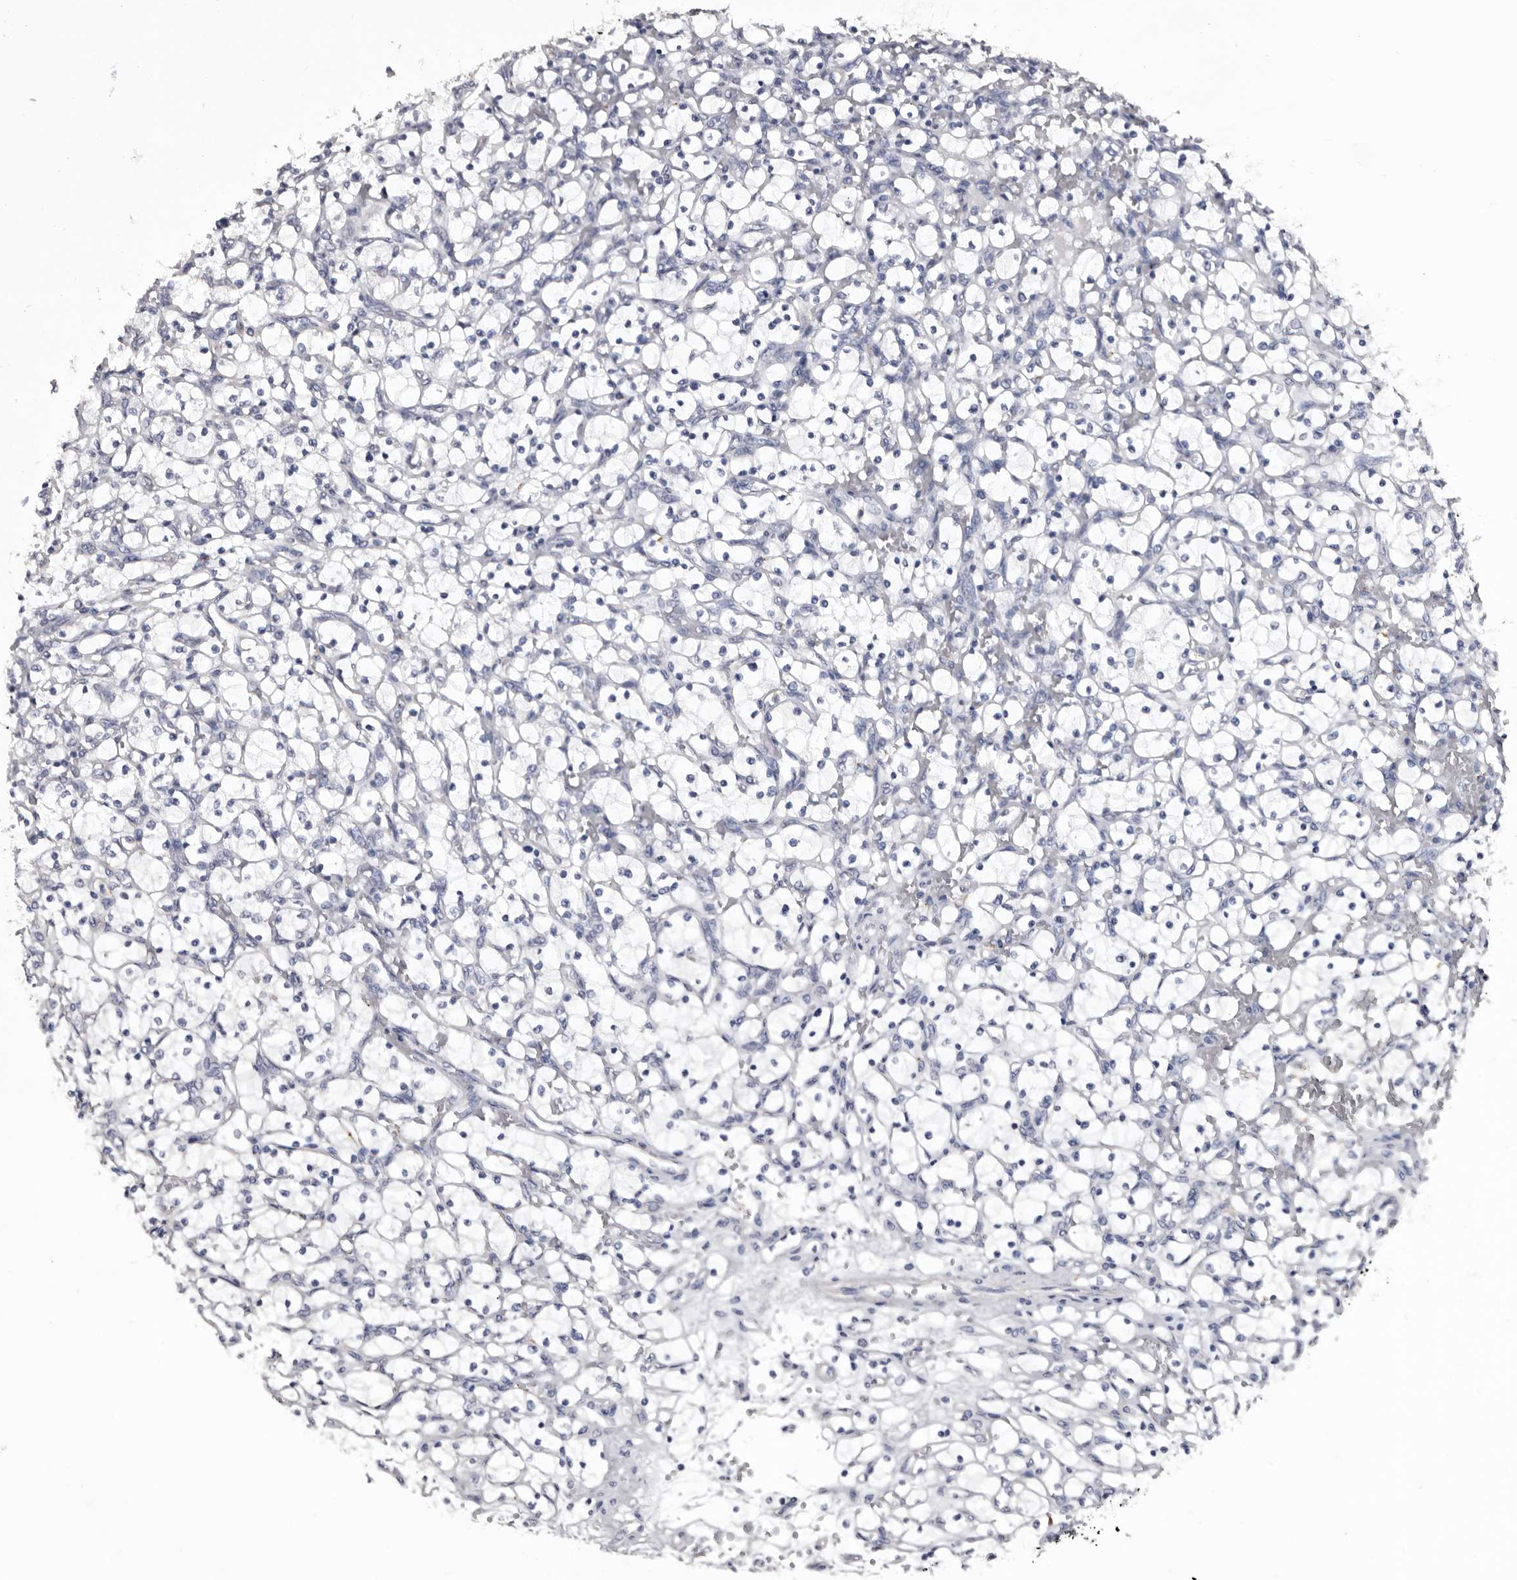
{"staining": {"intensity": "negative", "quantity": "none", "location": "none"}, "tissue": "renal cancer", "cell_type": "Tumor cells", "image_type": "cancer", "snomed": [{"axis": "morphology", "description": "Adenocarcinoma, NOS"}, {"axis": "topography", "description": "Kidney"}], "caption": "An IHC image of renal cancer (adenocarcinoma) is shown. There is no staining in tumor cells of renal cancer (adenocarcinoma).", "gene": "SLC10A4", "patient": {"sex": "female", "age": 69}}